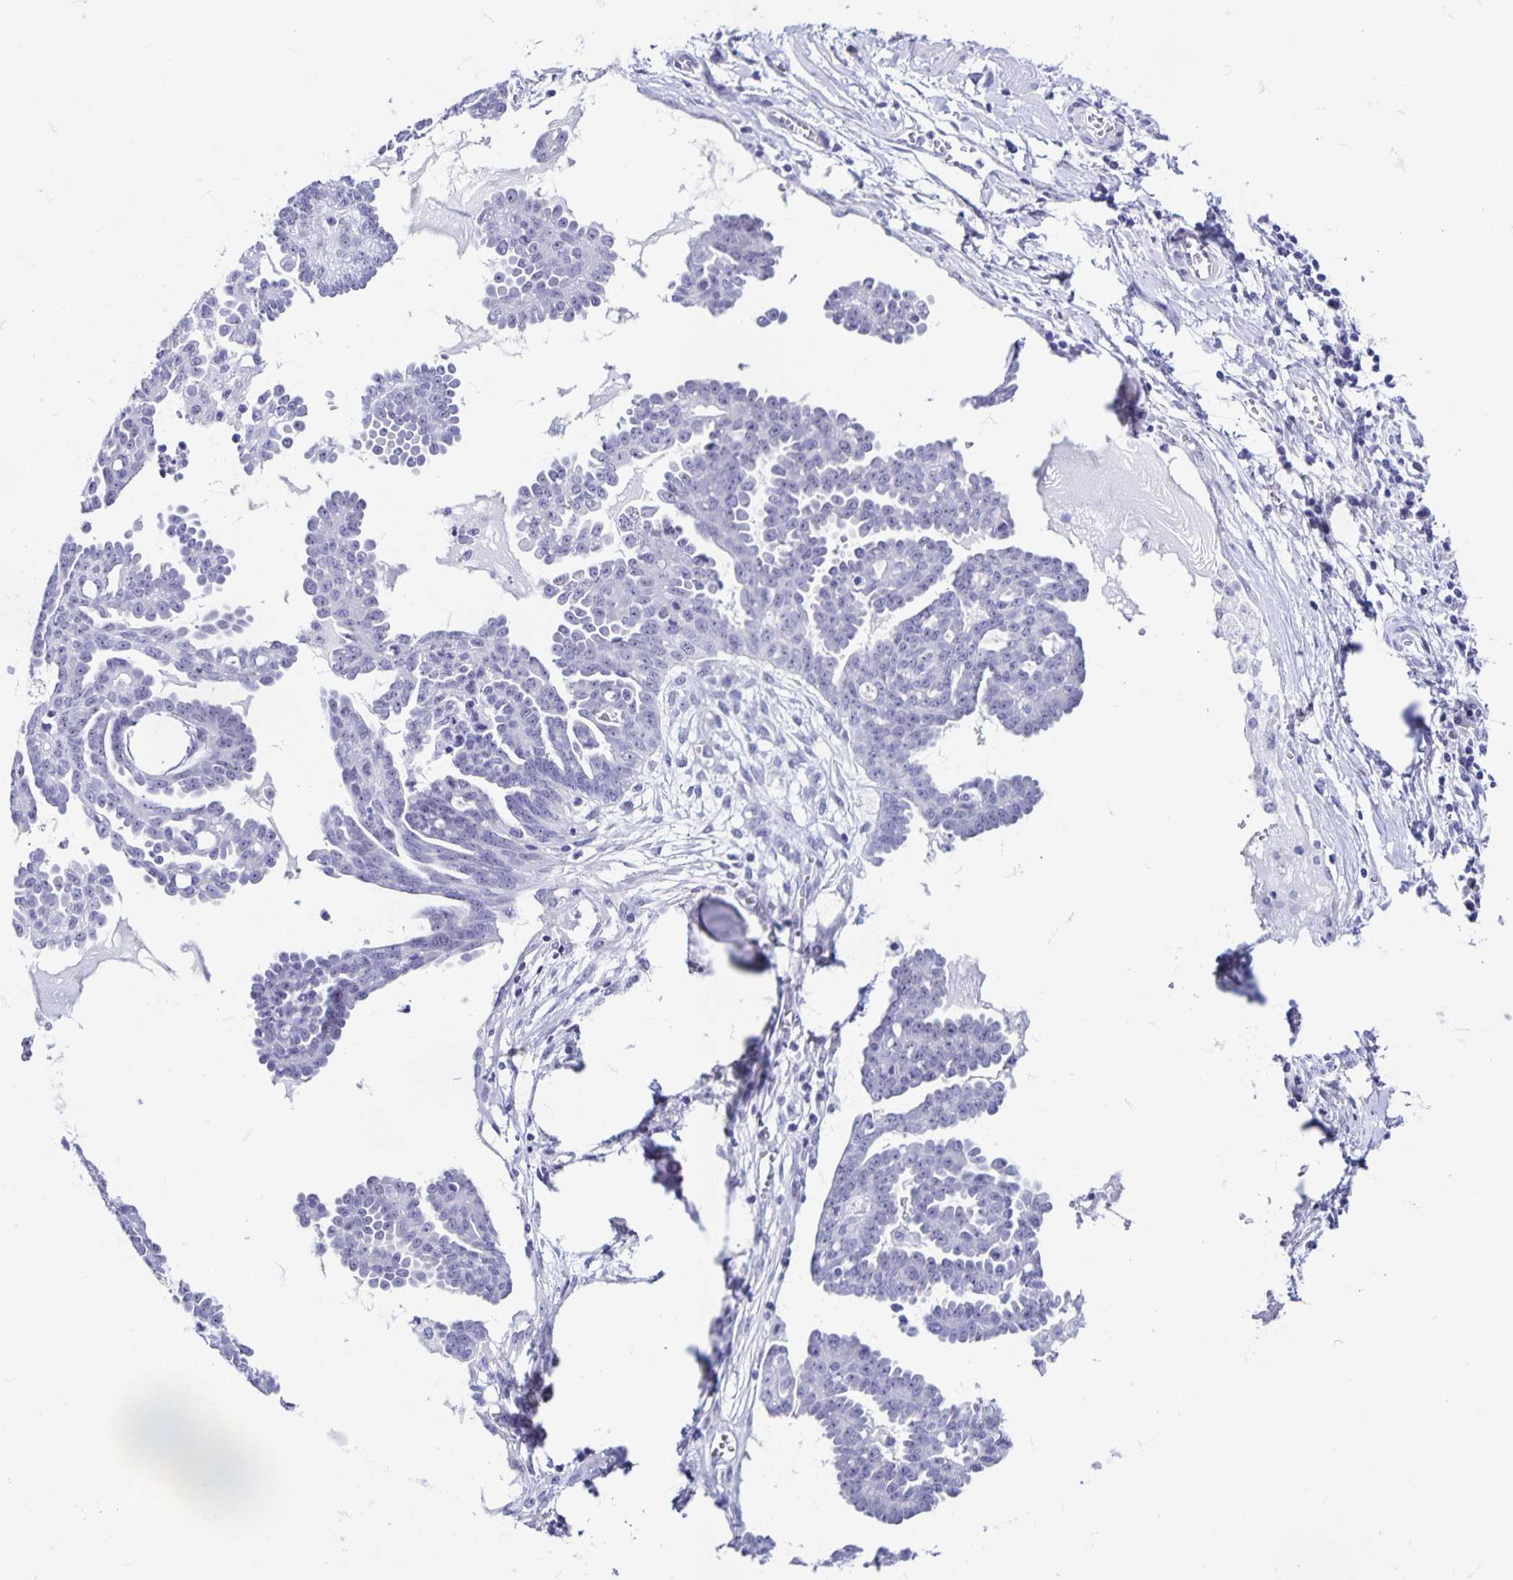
{"staining": {"intensity": "negative", "quantity": "none", "location": "none"}, "tissue": "ovarian cancer", "cell_type": "Tumor cells", "image_type": "cancer", "snomed": [{"axis": "morphology", "description": "Cystadenocarcinoma, serous, NOS"}, {"axis": "topography", "description": "Ovary"}], "caption": "Tumor cells are negative for brown protein staining in ovarian cancer.", "gene": "FAM170A", "patient": {"sex": "female", "age": 71}}